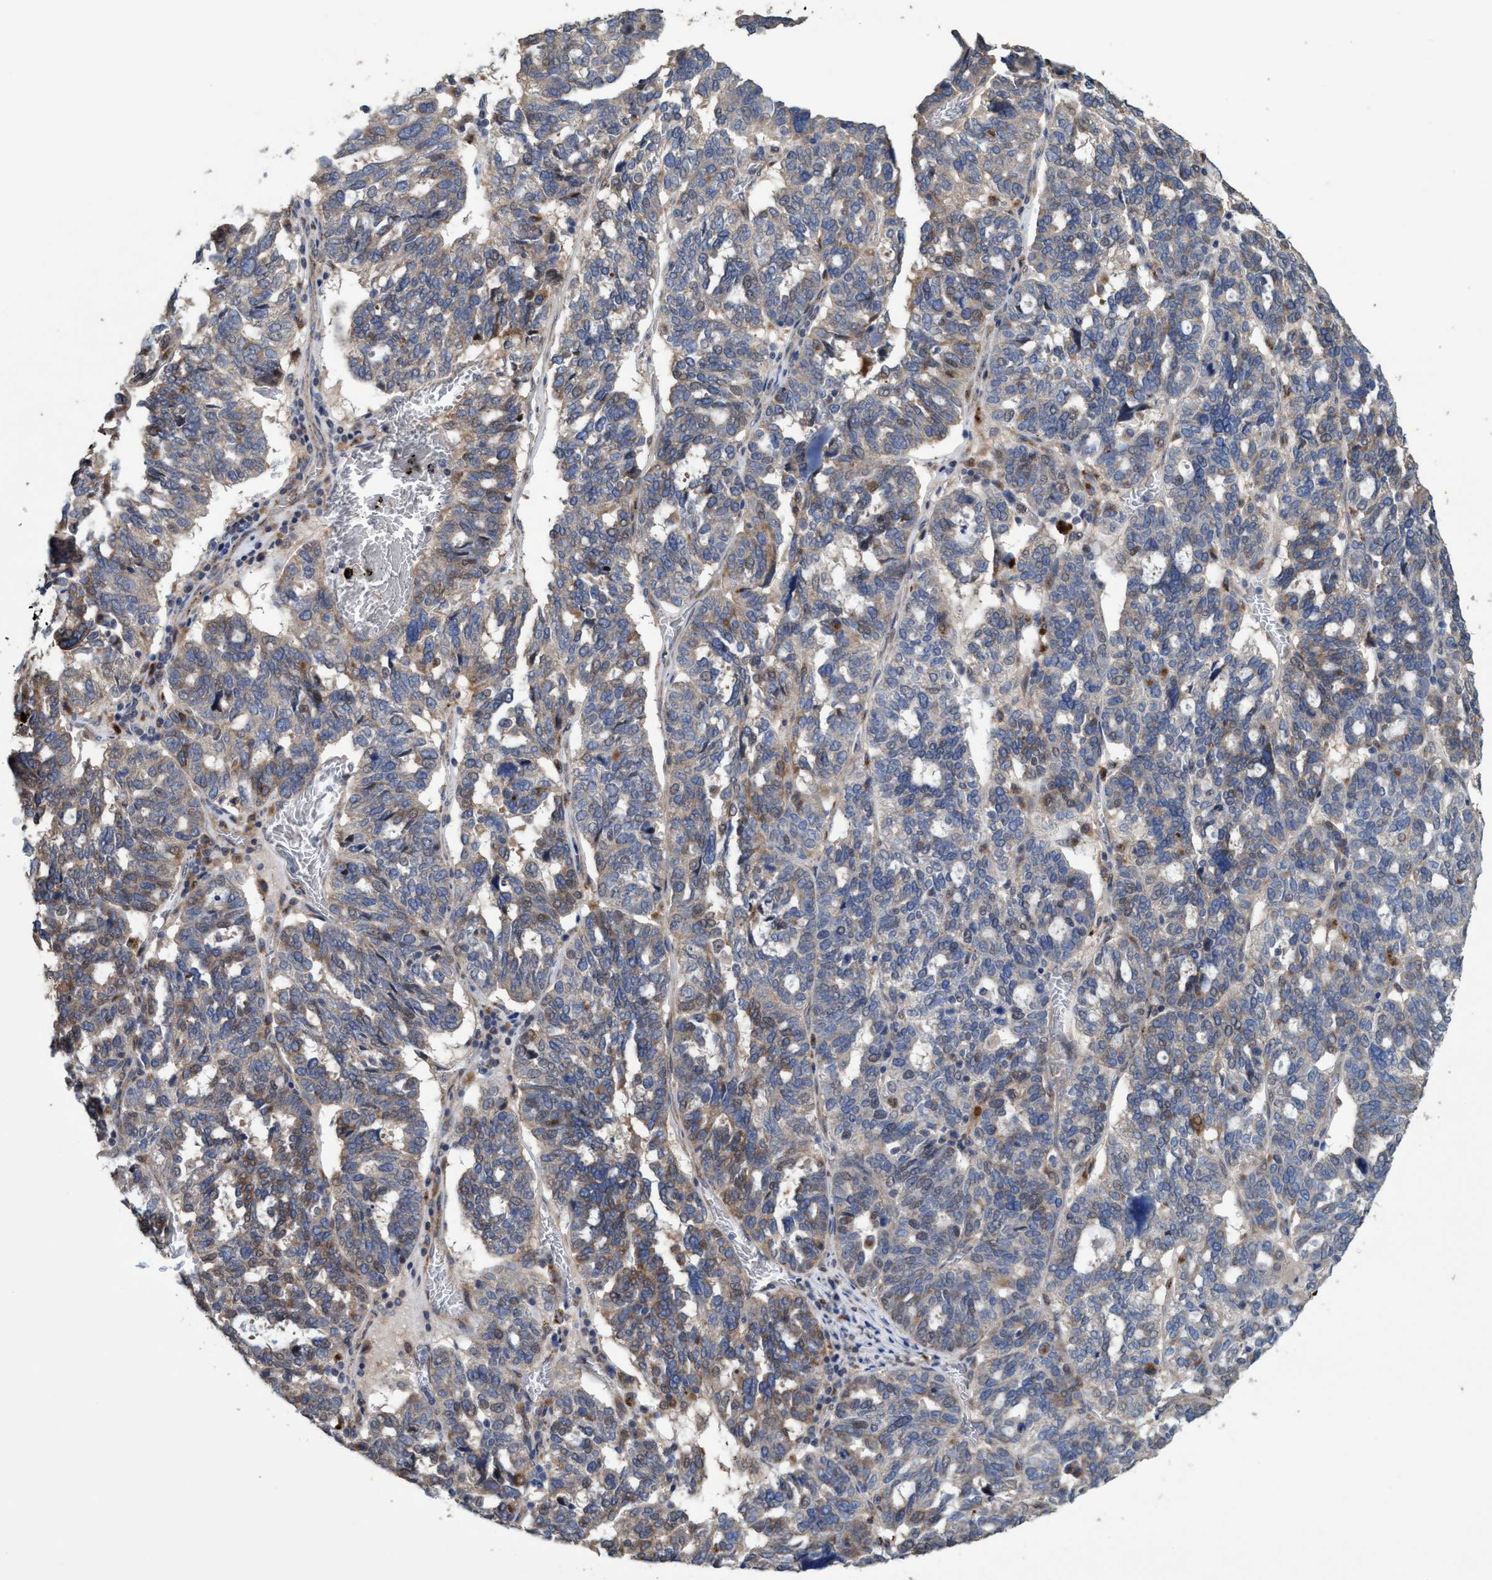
{"staining": {"intensity": "moderate", "quantity": "25%-75%", "location": "cytoplasmic/membranous"}, "tissue": "ovarian cancer", "cell_type": "Tumor cells", "image_type": "cancer", "snomed": [{"axis": "morphology", "description": "Cystadenocarcinoma, serous, NOS"}, {"axis": "topography", "description": "Ovary"}], "caption": "About 25%-75% of tumor cells in human serous cystadenocarcinoma (ovarian) display moderate cytoplasmic/membranous protein expression as visualized by brown immunohistochemical staining.", "gene": "BBS9", "patient": {"sex": "female", "age": 59}}